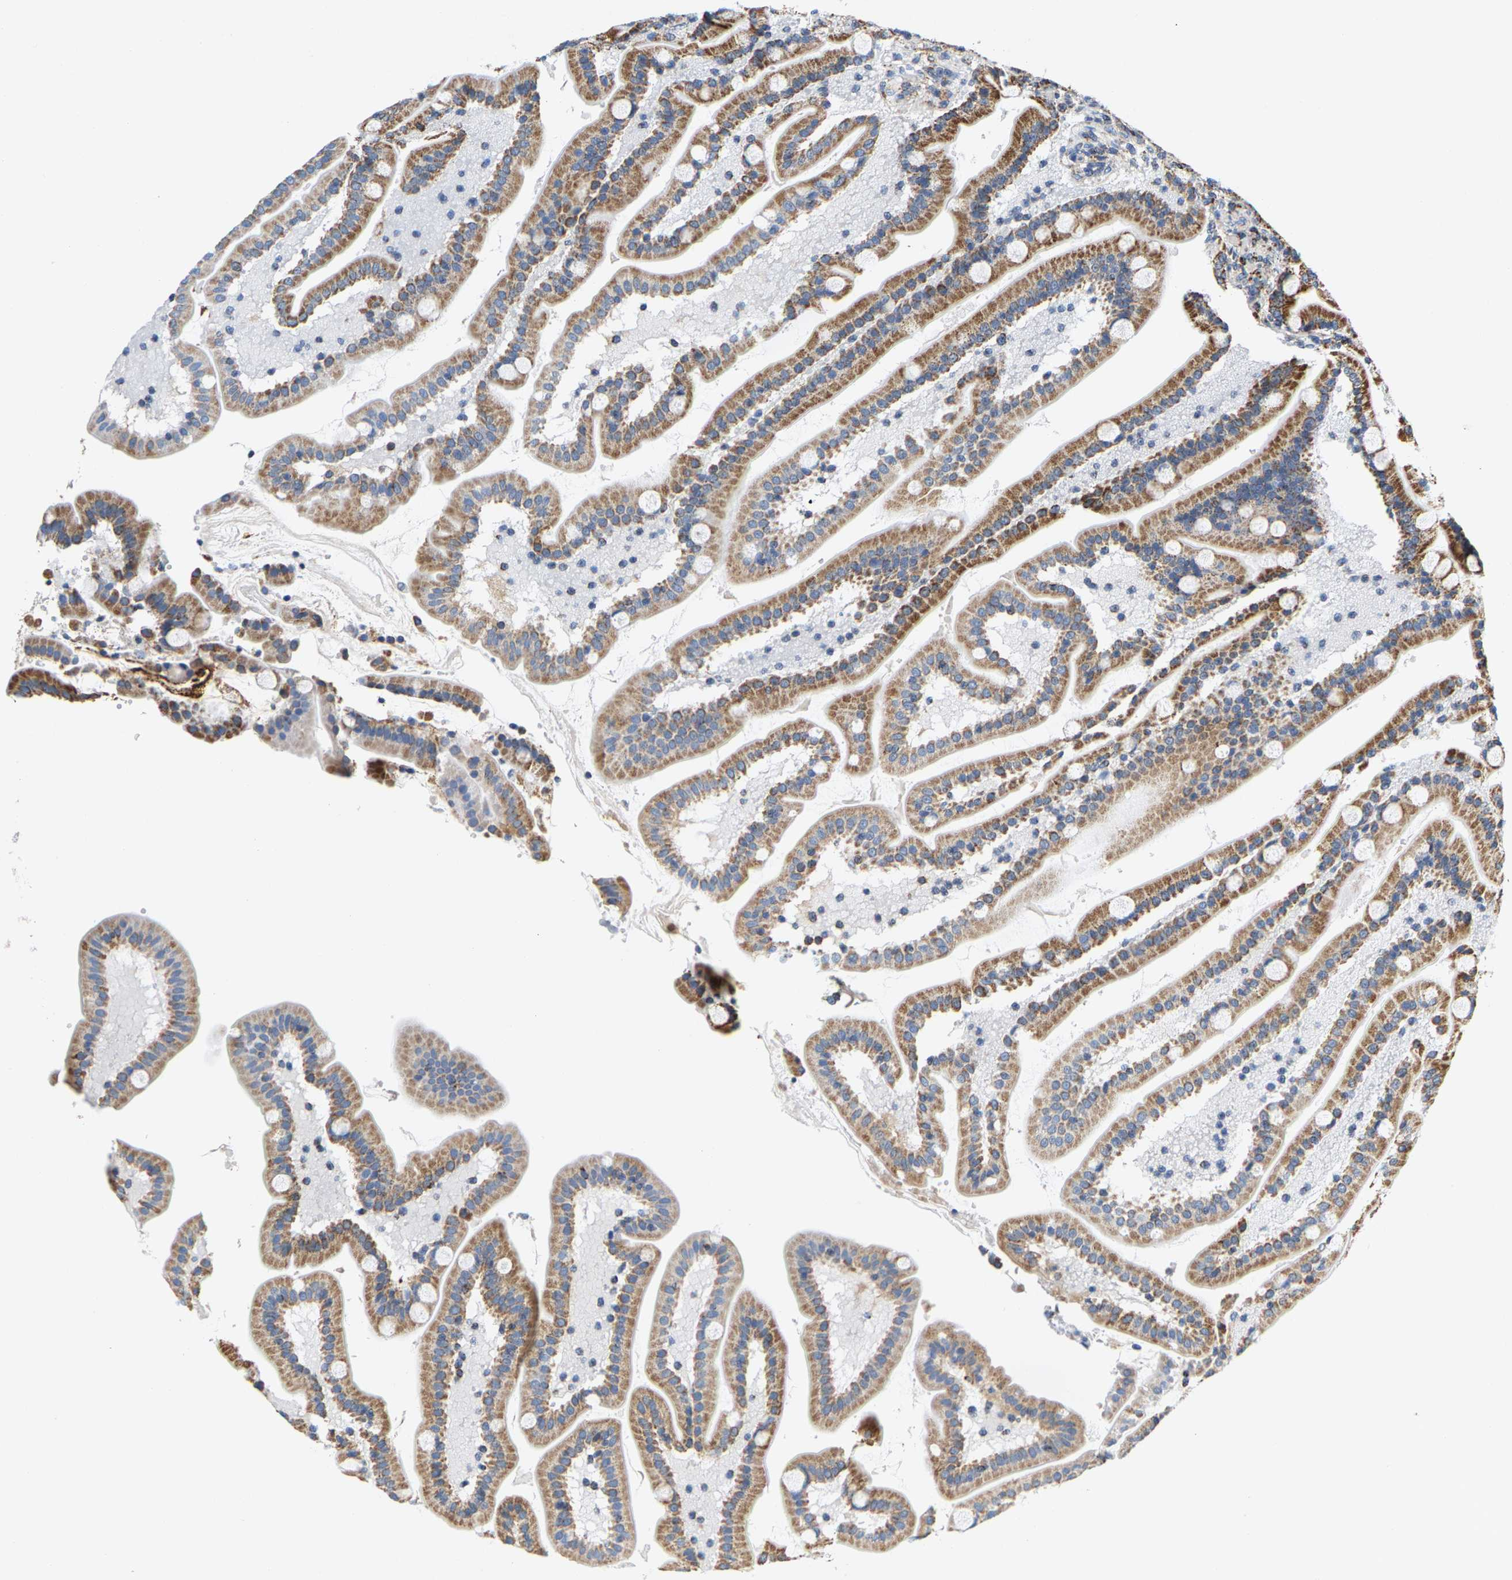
{"staining": {"intensity": "moderate", "quantity": ">75%", "location": "cytoplasmic/membranous"}, "tissue": "duodenum", "cell_type": "Glandular cells", "image_type": "normal", "snomed": [{"axis": "morphology", "description": "Normal tissue, NOS"}, {"axis": "topography", "description": "Duodenum"}], "caption": "This micrograph reveals IHC staining of benign duodenum, with medium moderate cytoplasmic/membranous expression in about >75% of glandular cells.", "gene": "SHMT2", "patient": {"sex": "male", "age": 54}}